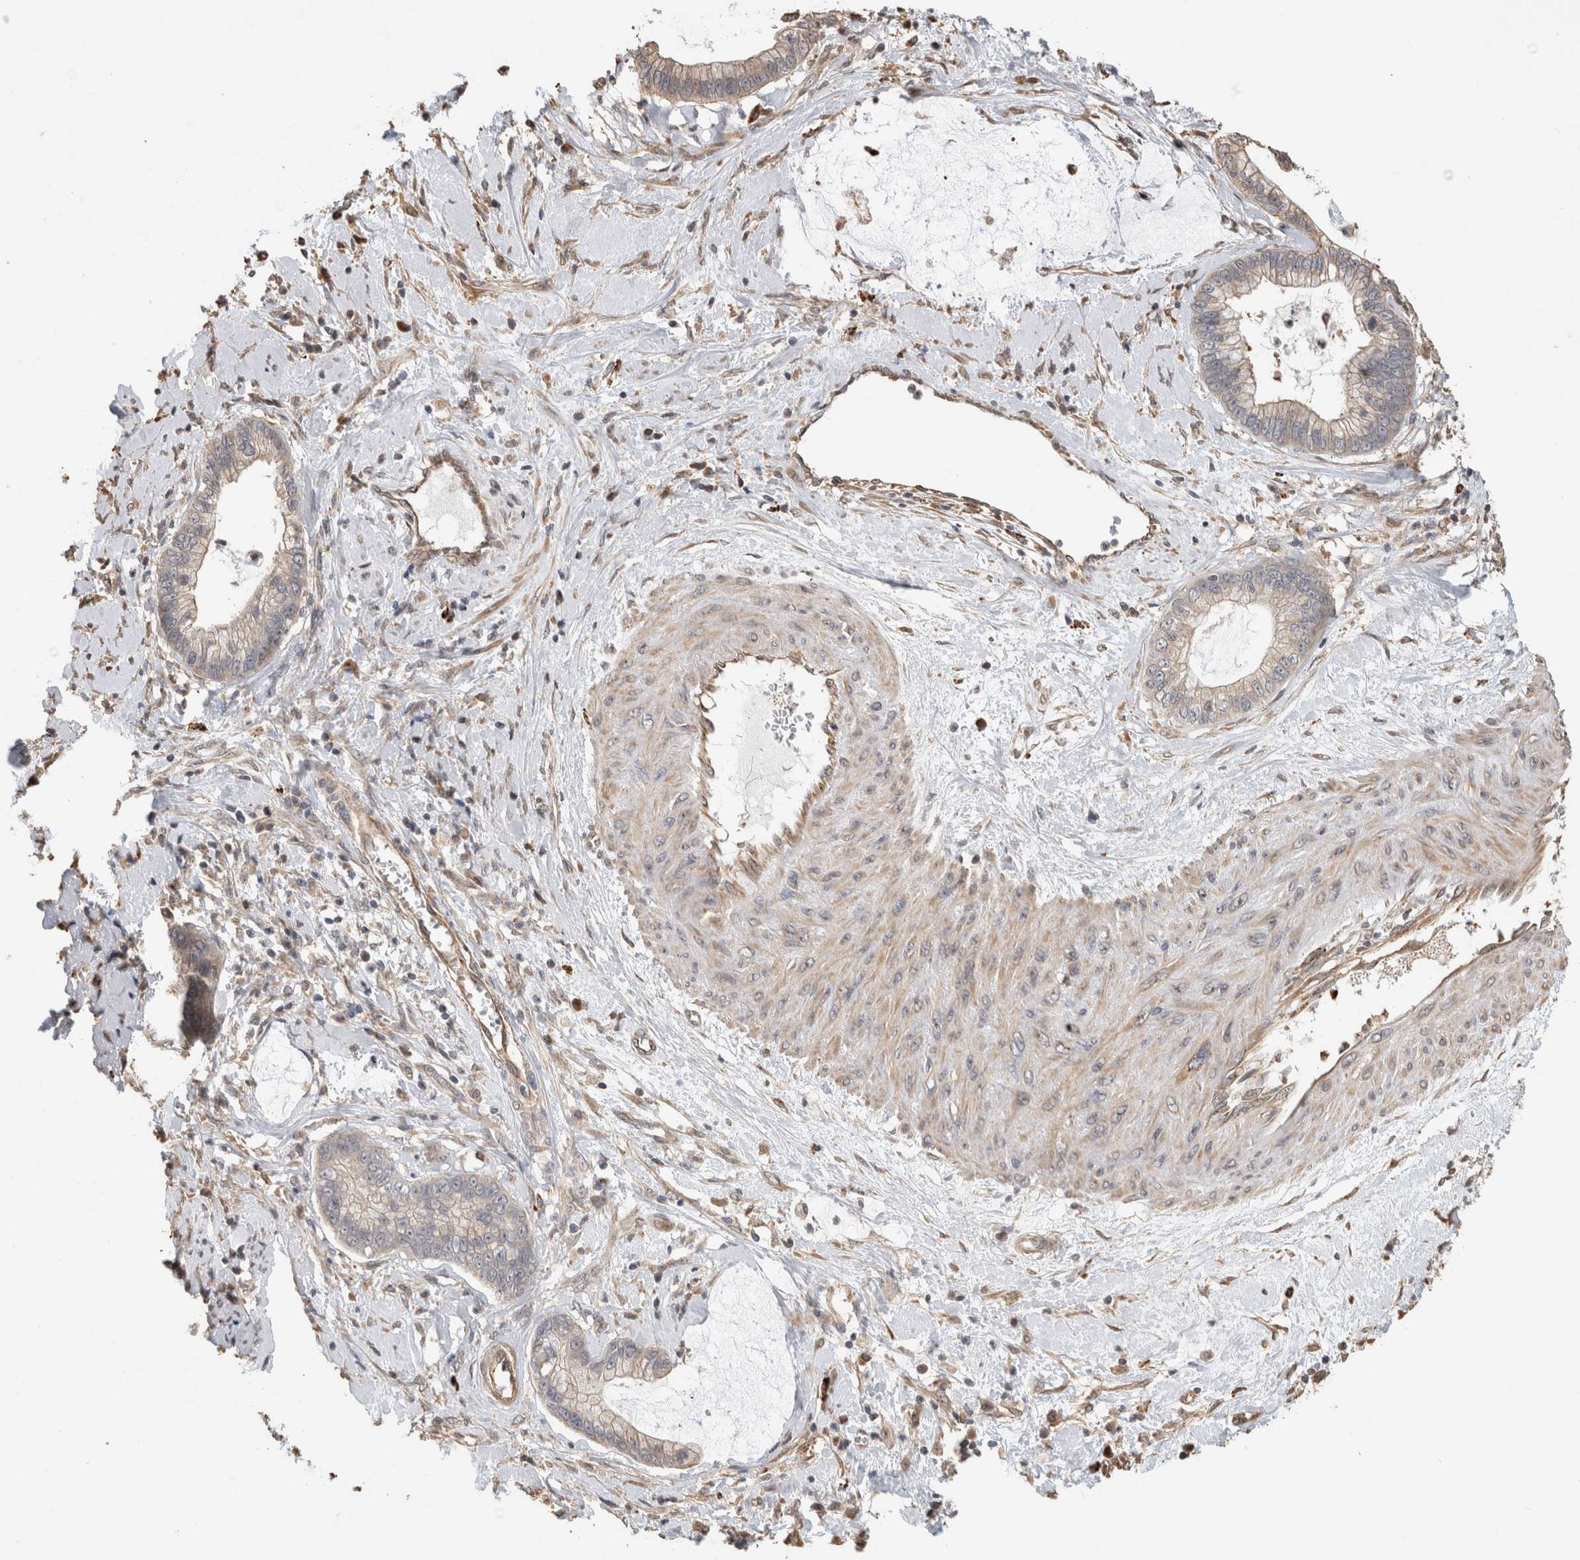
{"staining": {"intensity": "weak", "quantity": ">75%", "location": "cytoplasmic/membranous"}, "tissue": "cervical cancer", "cell_type": "Tumor cells", "image_type": "cancer", "snomed": [{"axis": "morphology", "description": "Adenocarcinoma, NOS"}, {"axis": "topography", "description": "Cervix"}], "caption": "An immunohistochemistry histopathology image of tumor tissue is shown. Protein staining in brown shows weak cytoplasmic/membranous positivity in cervical cancer (adenocarcinoma) within tumor cells.", "gene": "CLIP1", "patient": {"sex": "female", "age": 44}}